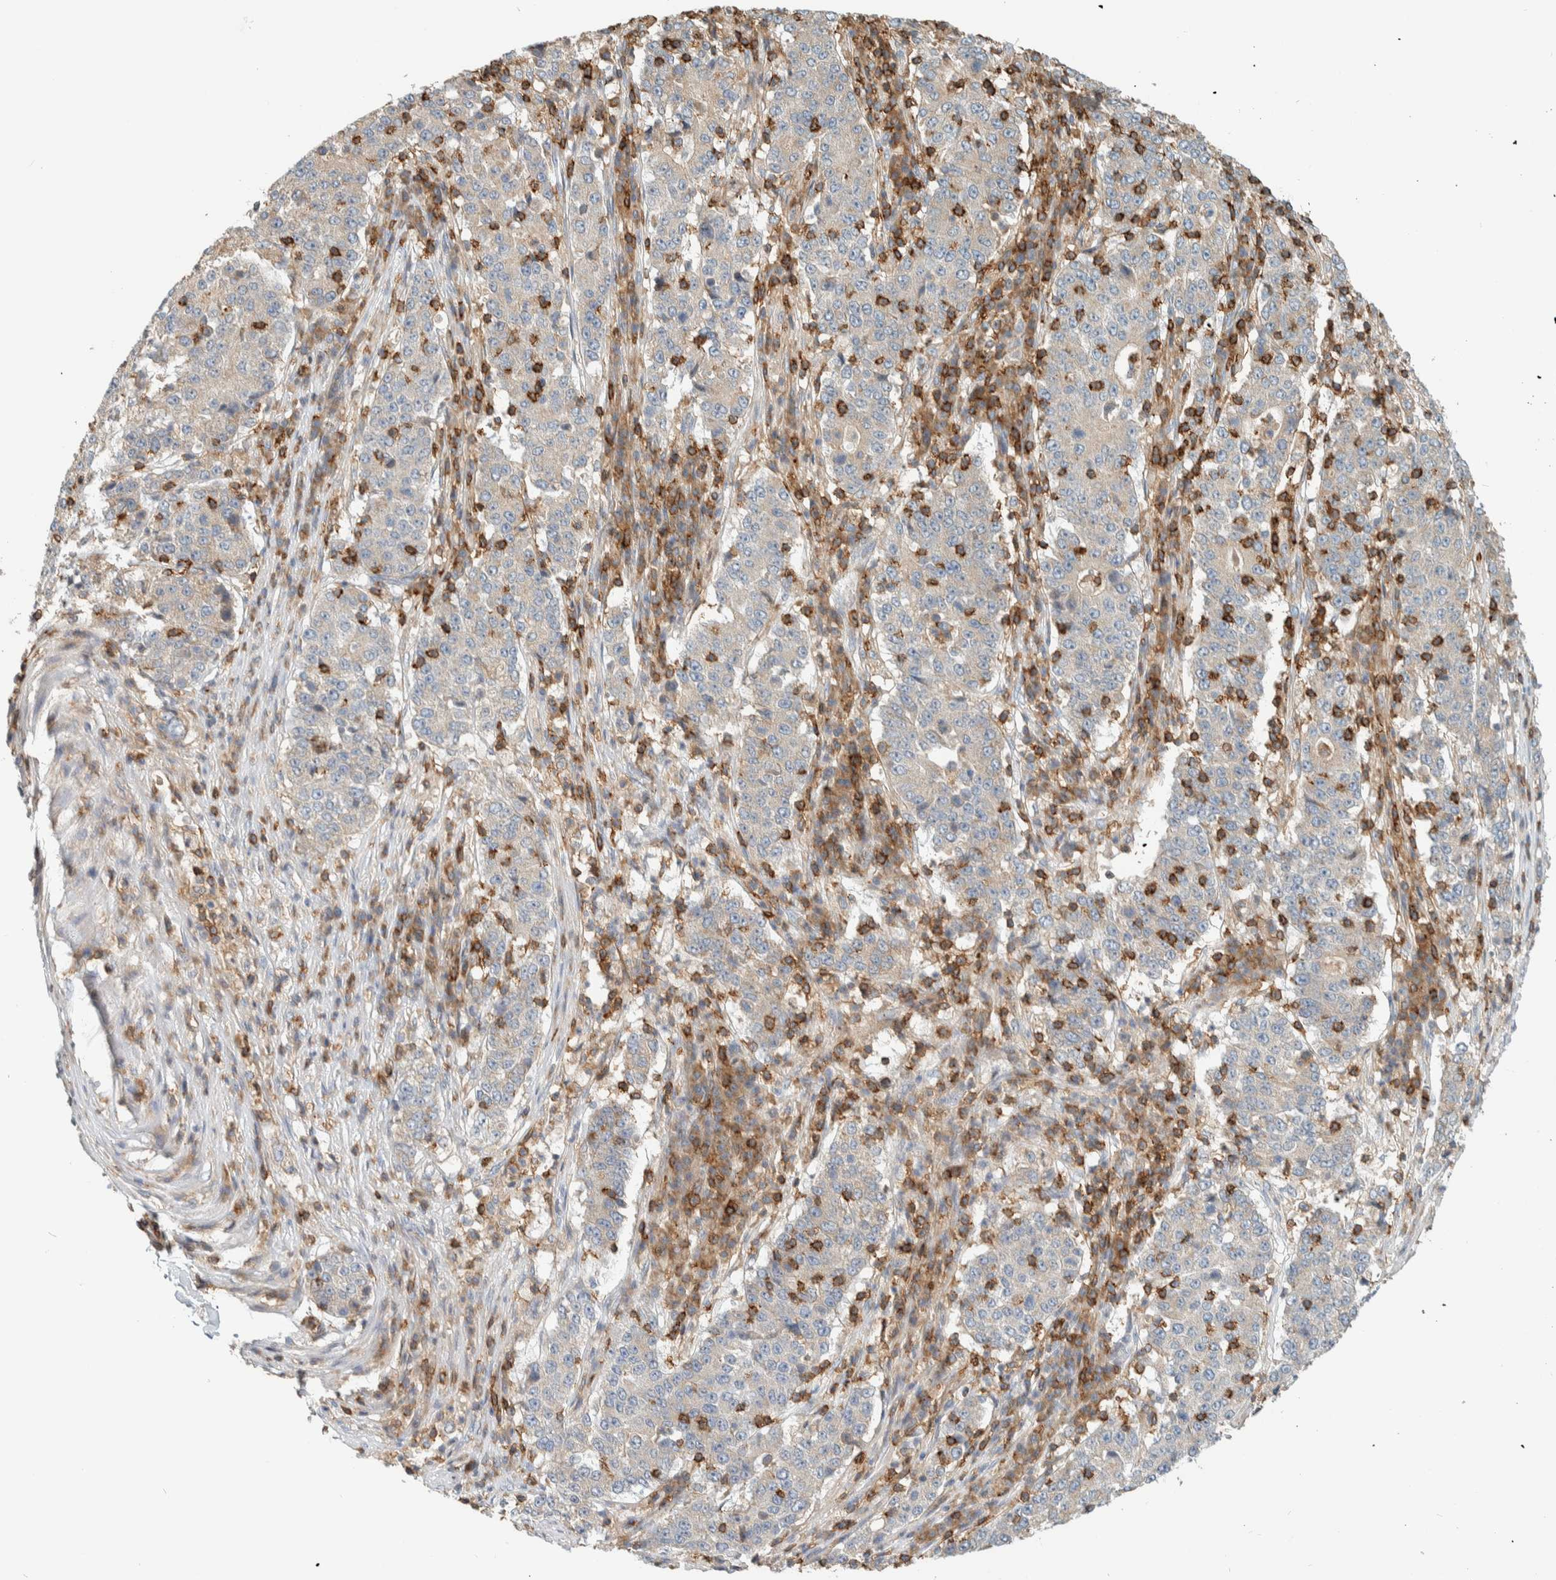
{"staining": {"intensity": "weak", "quantity": "25%-75%", "location": "cytoplasmic/membranous"}, "tissue": "stomach cancer", "cell_type": "Tumor cells", "image_type": "cancer", "snomed": [{"axis": "morphology", "description": "Adenocarcinoma, NOS"}, {"axis": "topography", "description": "Stomach"}], "caption": "About 25%-75% of tumor cells in stomach cancer show weak cytoplasmic/membranous protein staining as visualized by brown immunohistochemical staining.", "gene": "CCDC57", "patient": {"sex": "male", "age": 59}}